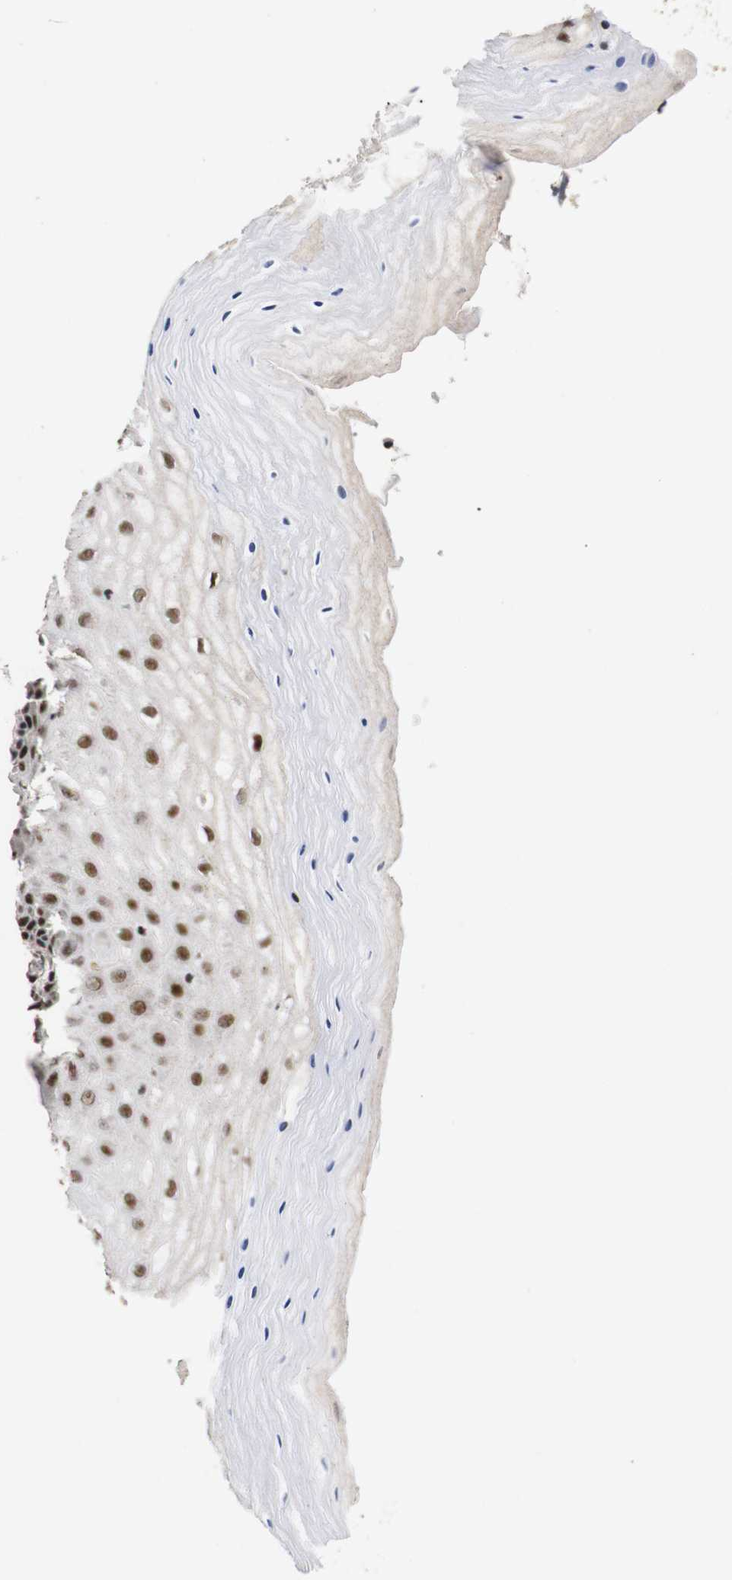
{"staining": {"intensity": "strong", "quantity": ">75%", "location": "nuclear"}, "tissue": "cervix", "cell_type": "Glandular cells", "image_type": "normal", "snomed": [{"axis": "morphology", "description": "Normal tissue, NOS"}, {"axis": "topography", "description": "Cervix"}], "caption": "The image reveals a brown stain indicating the presence of a protein in the nuclear of glandular cells in cervix. The staining is performed using DAB (3,3'-diaminobenzidine) brown chromogen to label protein expression. The nuclei are counter-stained blue using hematoxylin.", "gene": "PYM1", "patient": {"sex": "female", "age": 55}}